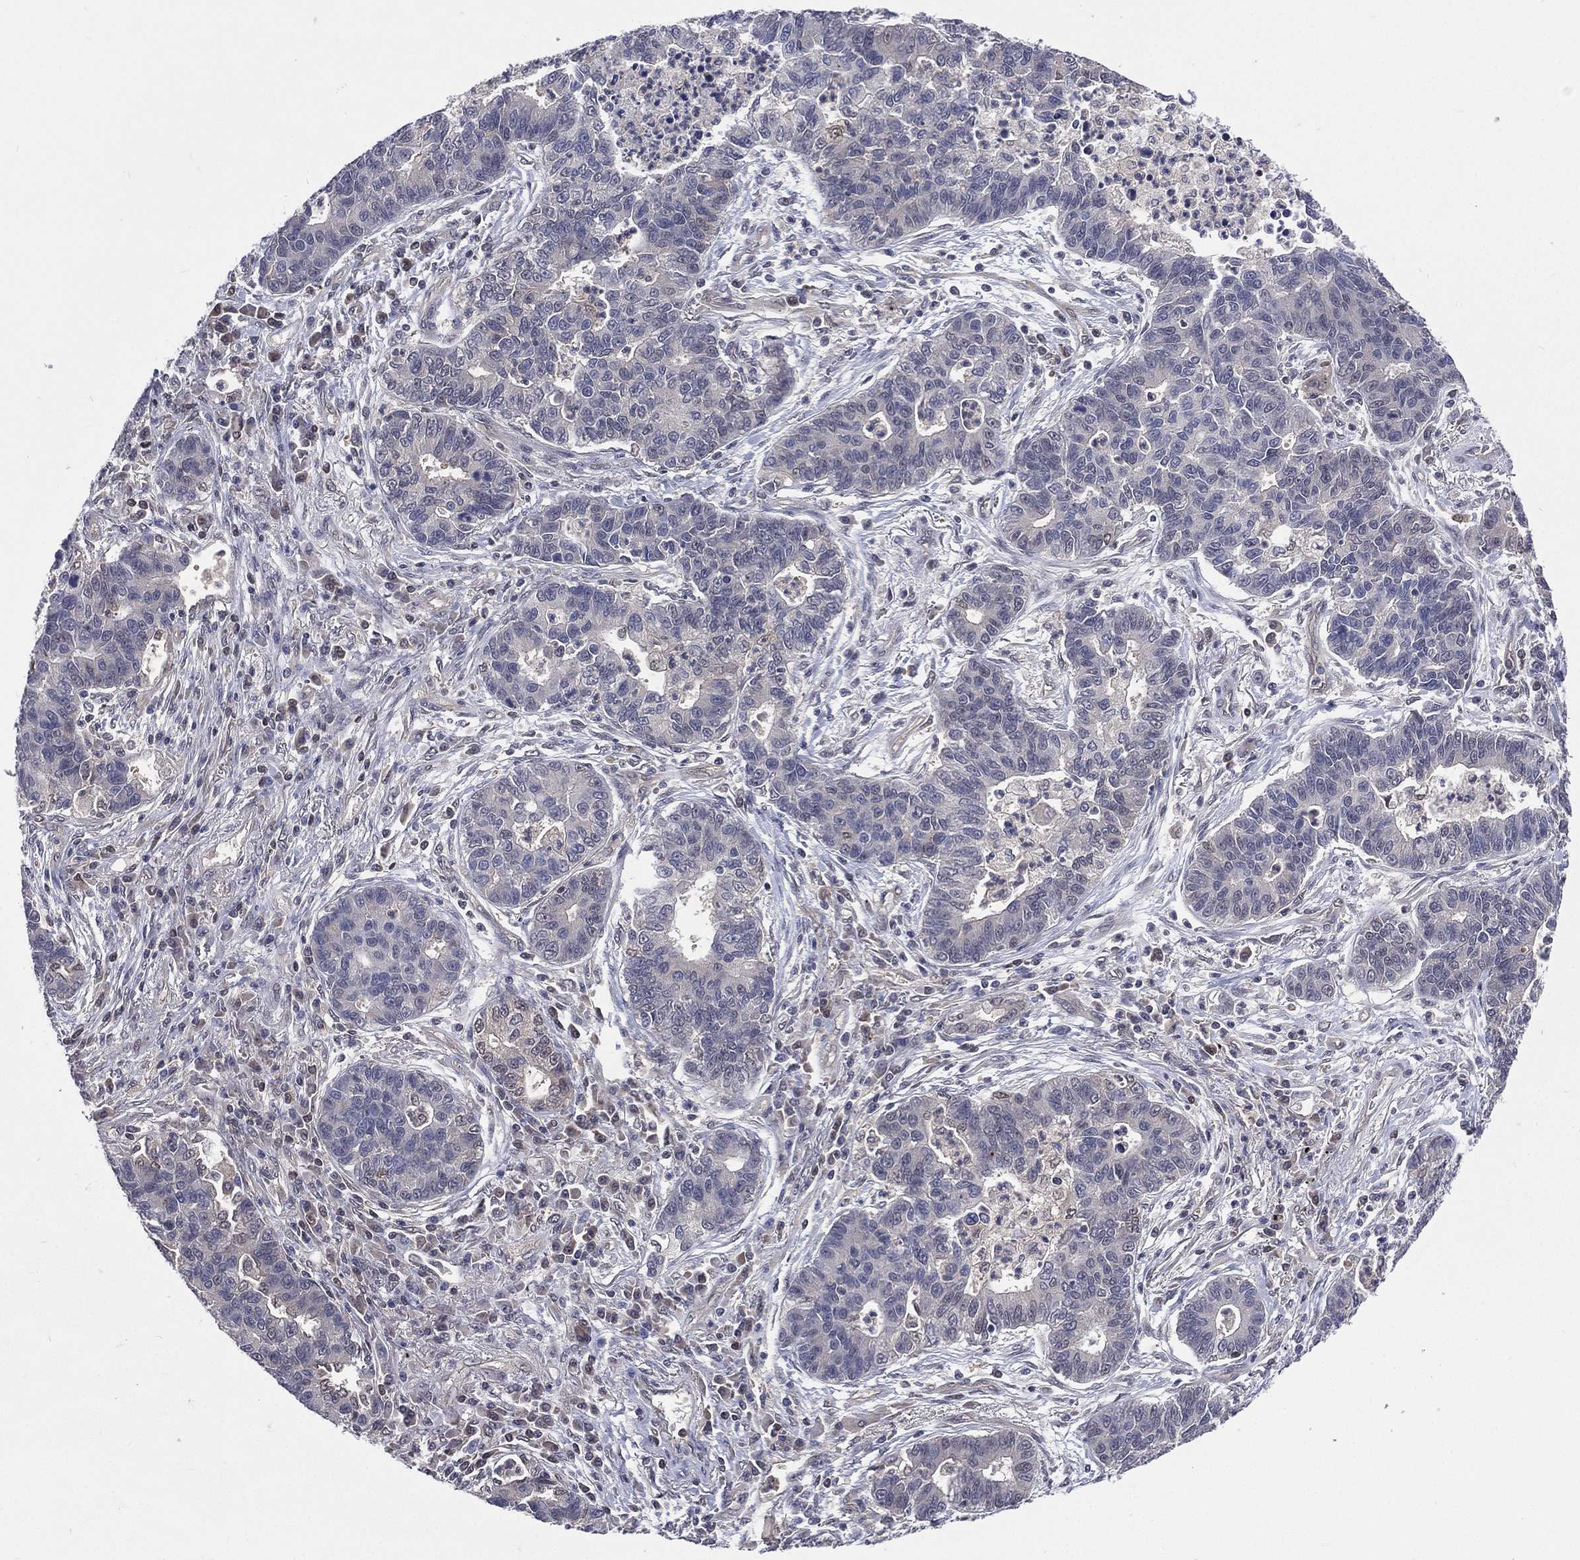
{"staining": {"intensity": "negative", "quantity": "none", "location": "none"}, "tissue": "lung cancer", "cell_type": "Tumor cells", "image_type": "cancer", "snomed": [{"axis": "morphology", "description": "Adenocarcinoma, NOS"}, {"axis": "topography", "description": "Lung"}], "caption": "DAB (3,3'-diaminobenzidine) immunohistochemical staining of lung cancer demonstrates no significant expression in tumor cells. (DAB (3,3'-diaminobenzidine) immunohistochemistry, high magnification).", "gene": "MTAP", "patient": {"sex": "female", "age": 57}}